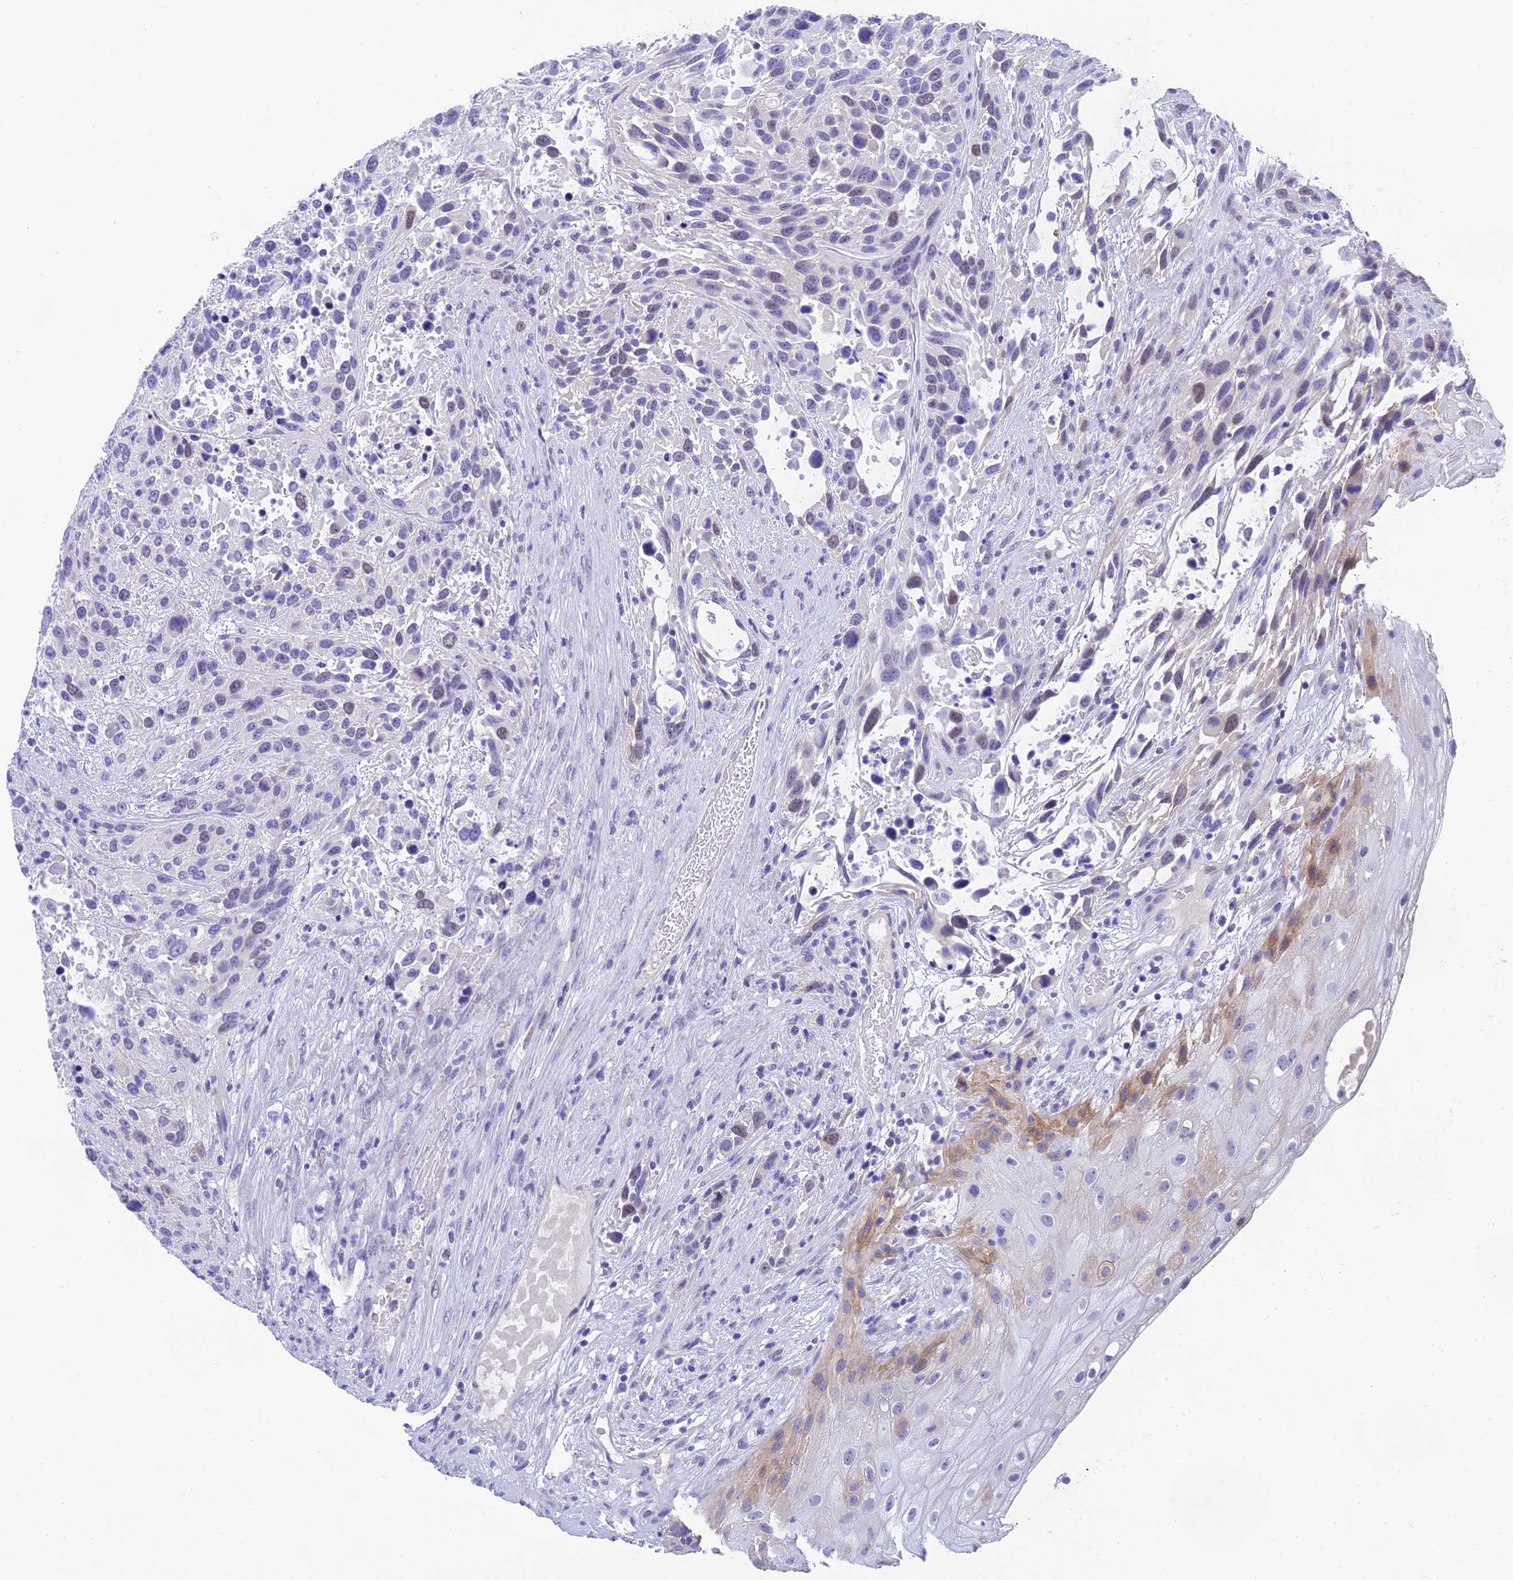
{"staining": {"intensity": "negative", "quantity": "none", "location": "none"}, "tissue": "urothelial cancer", "cell_type": "Tumor cells", "image_type": "cancer", "snomed": [{"axis": "morphology", "description": "Urothelial carcinoma, High grade"}, {"axis": "topography", "description": "Urinary bladder"}], "caption": "This histopathology image is of urothelial carcinoma (high-grade) stained with IHC to label a protein in brown with the nuclei are counter-stained blue. There is no positivity in tumor cells.", "gene": "KDELR3", "patient": {"sex": "female", "age": 70}}